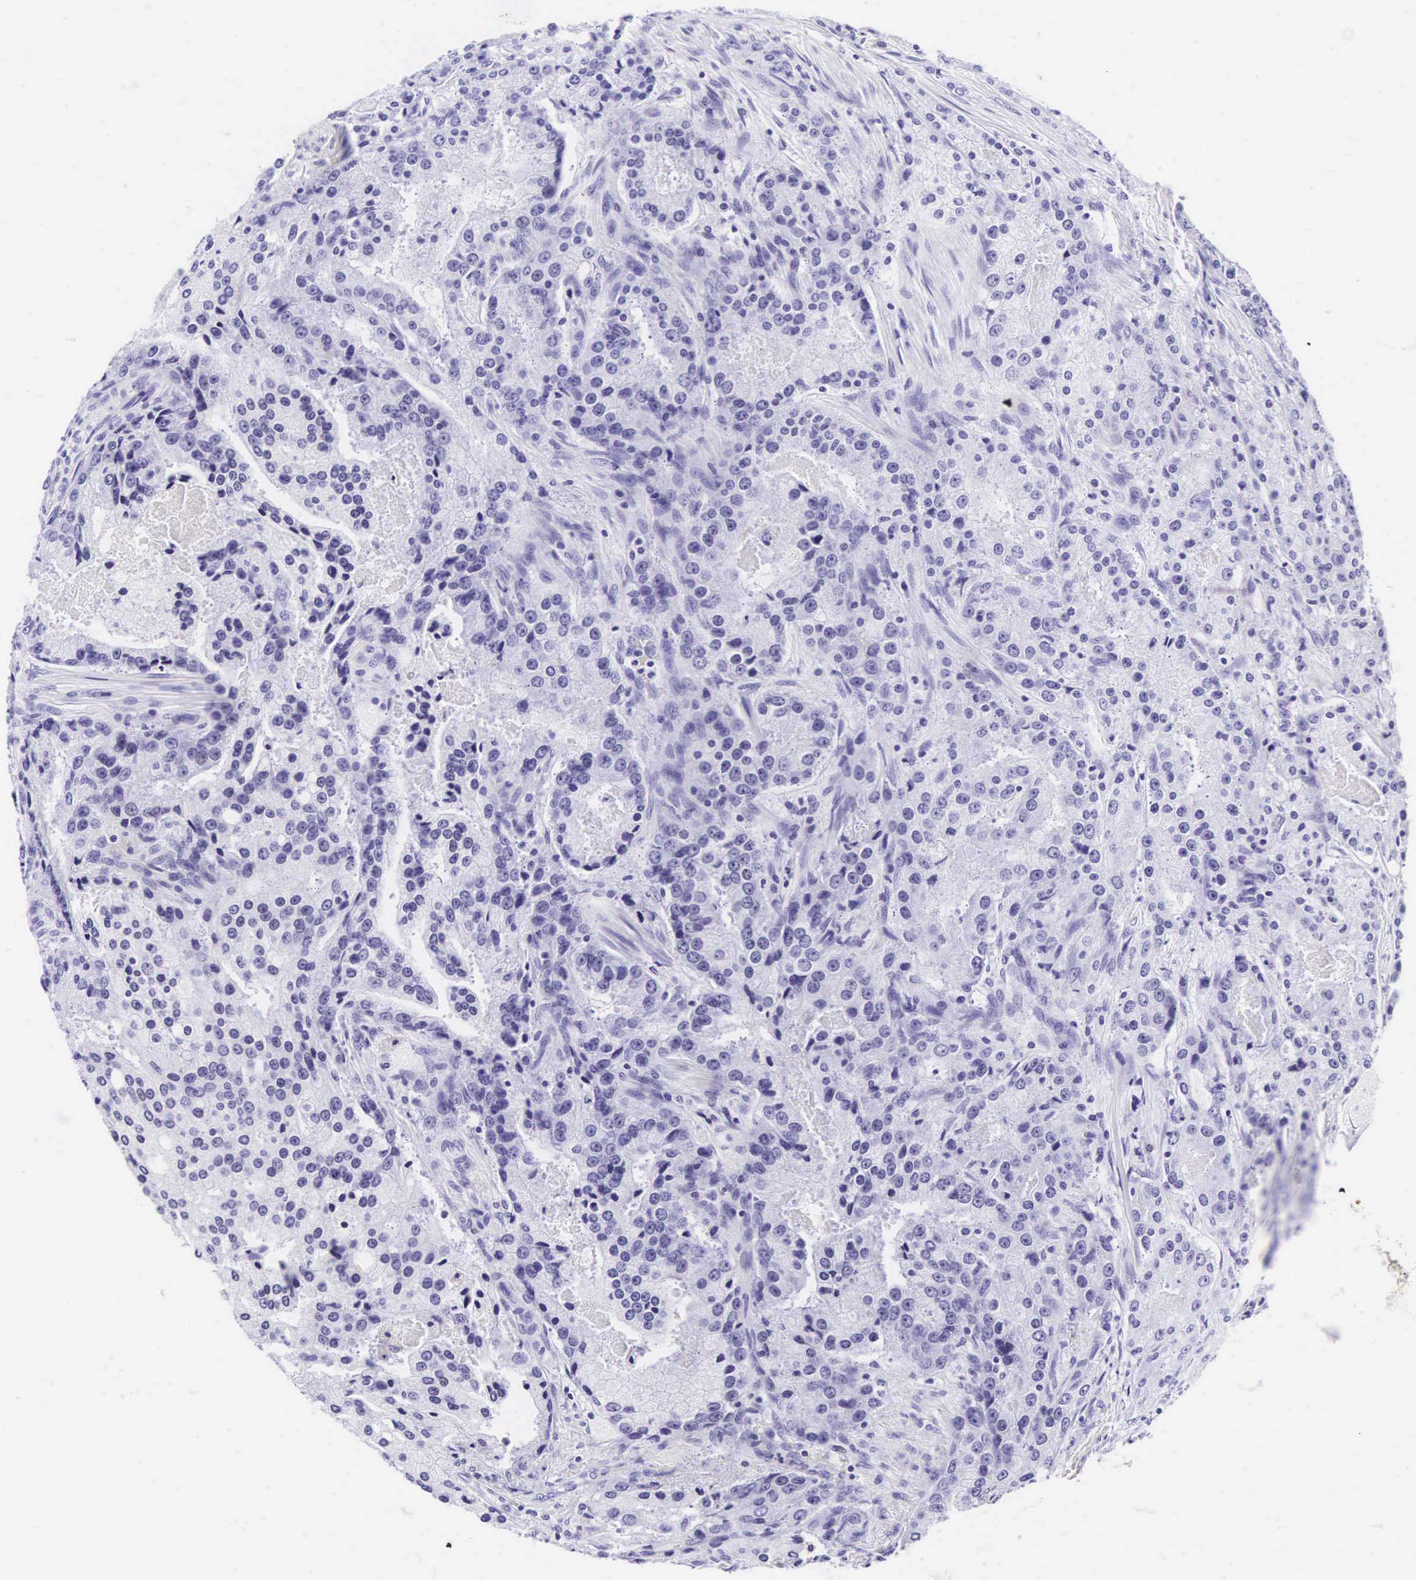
{"staining": {"intensity": "negative", "quantity": "none", "location": "none"}, "tissue": "prostate cancer", "cell_type": "Tumor cells", "image_type": "cancer", "snomed": [{"axis": "morphology", "description": "Adenocarcinoma, Medium grade"}, {"axis": "topography", "description": "Prostate"}], "caption": "An image of human prostate cancer is negative for staining in tumor cells.", "gene": "CD1A", "patient": {"sex": "male", "age": 72}}